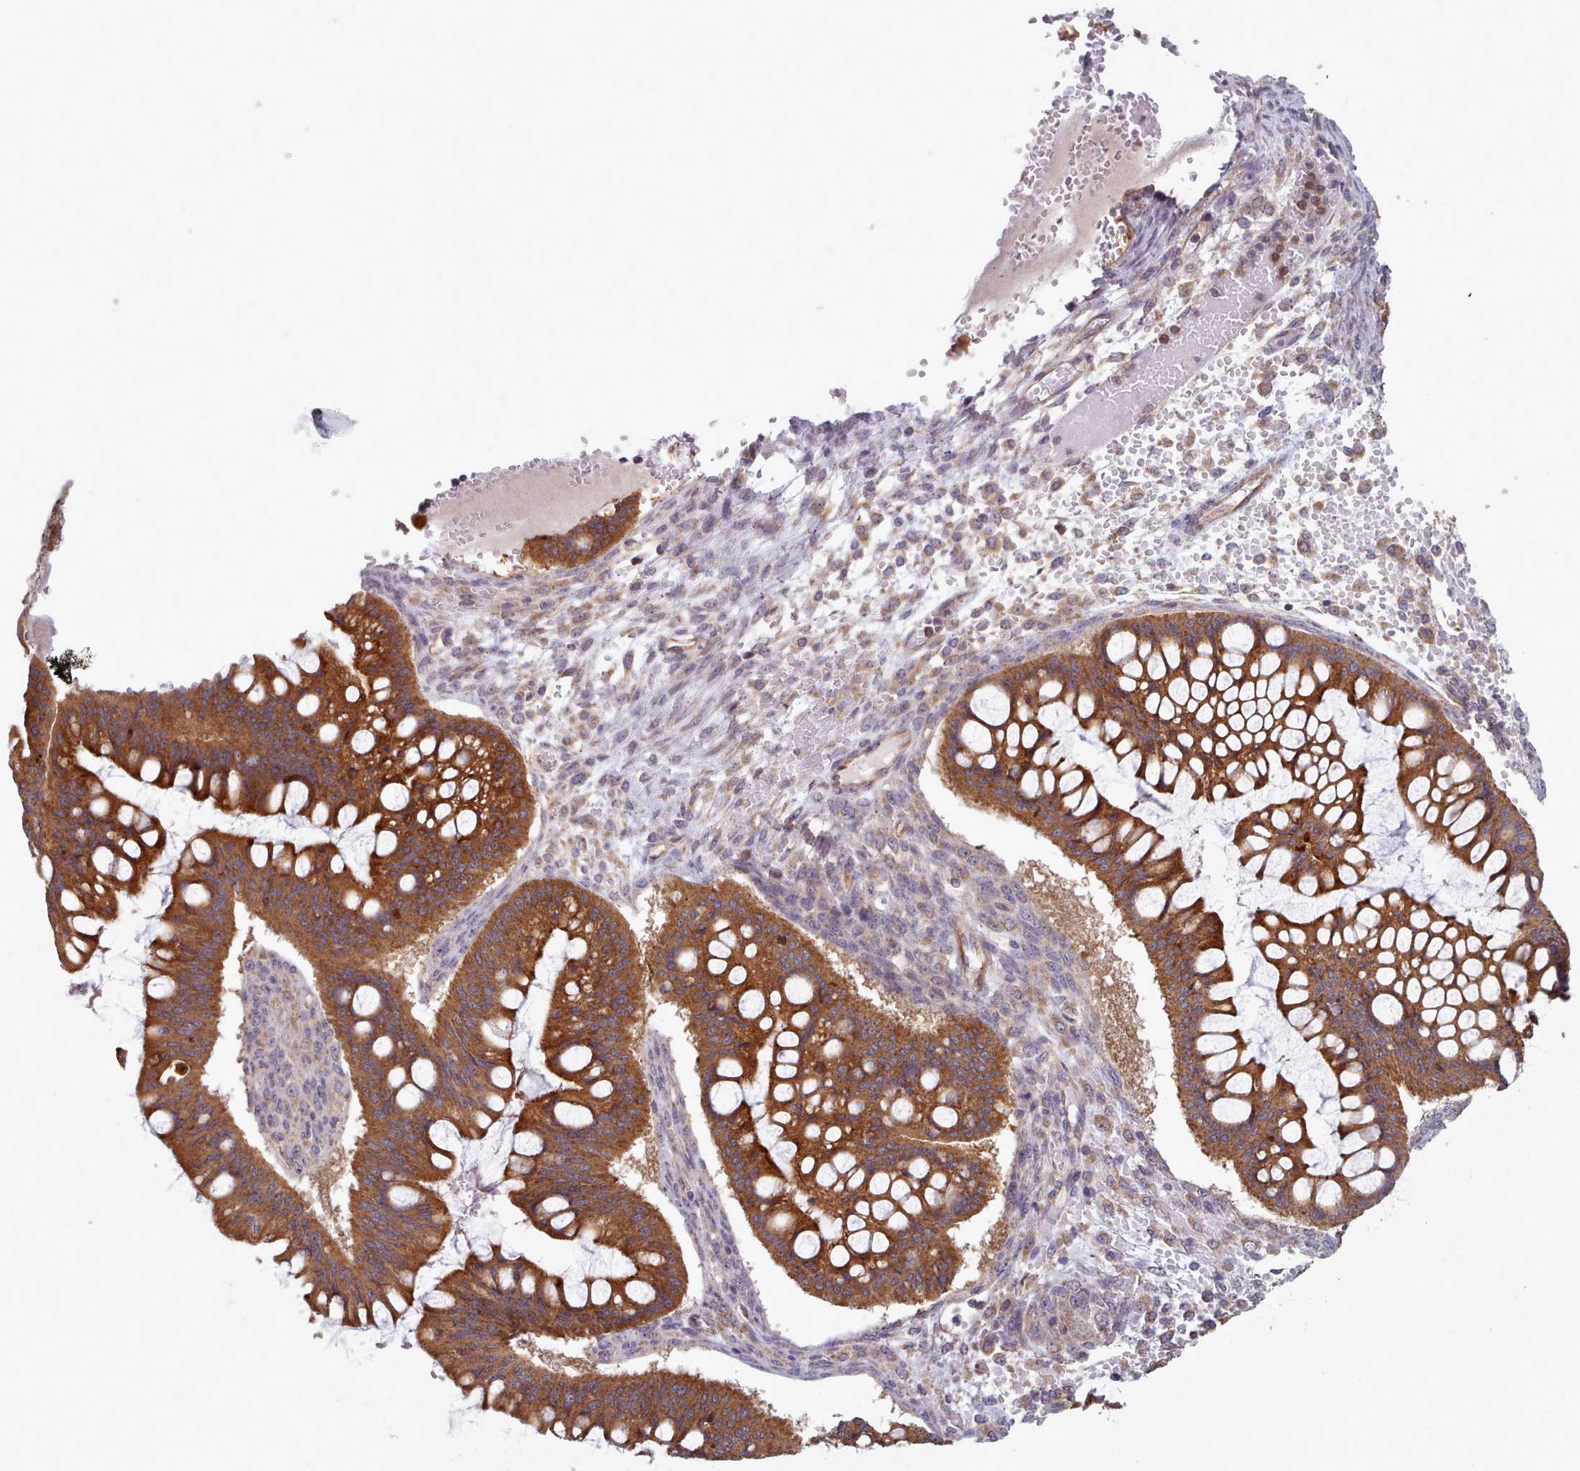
{"staining": {"intensity": "strong", "quantity": ">75%", "location": "cytoplasmic/membranous"}, "tissue": "ovarian cancer", "cell_type": "Tumor cells", "image_type": "cancer", "snomed": [{"axis": "morphology", "description": "Cystadenocarcinoma, mucinous, NOS"}, {"axis": "topography", "description": "Ovary"}], "caption": "Immunohistochemistry histopathology image of ovarian cancer stained for a protein (brown), which shows high levels of strong cytoplasmic/membranous positivity in approximately >75% of tumor cells.", "gene": "CRYBG1", "patient": {"sex": "female", "age": 73}}